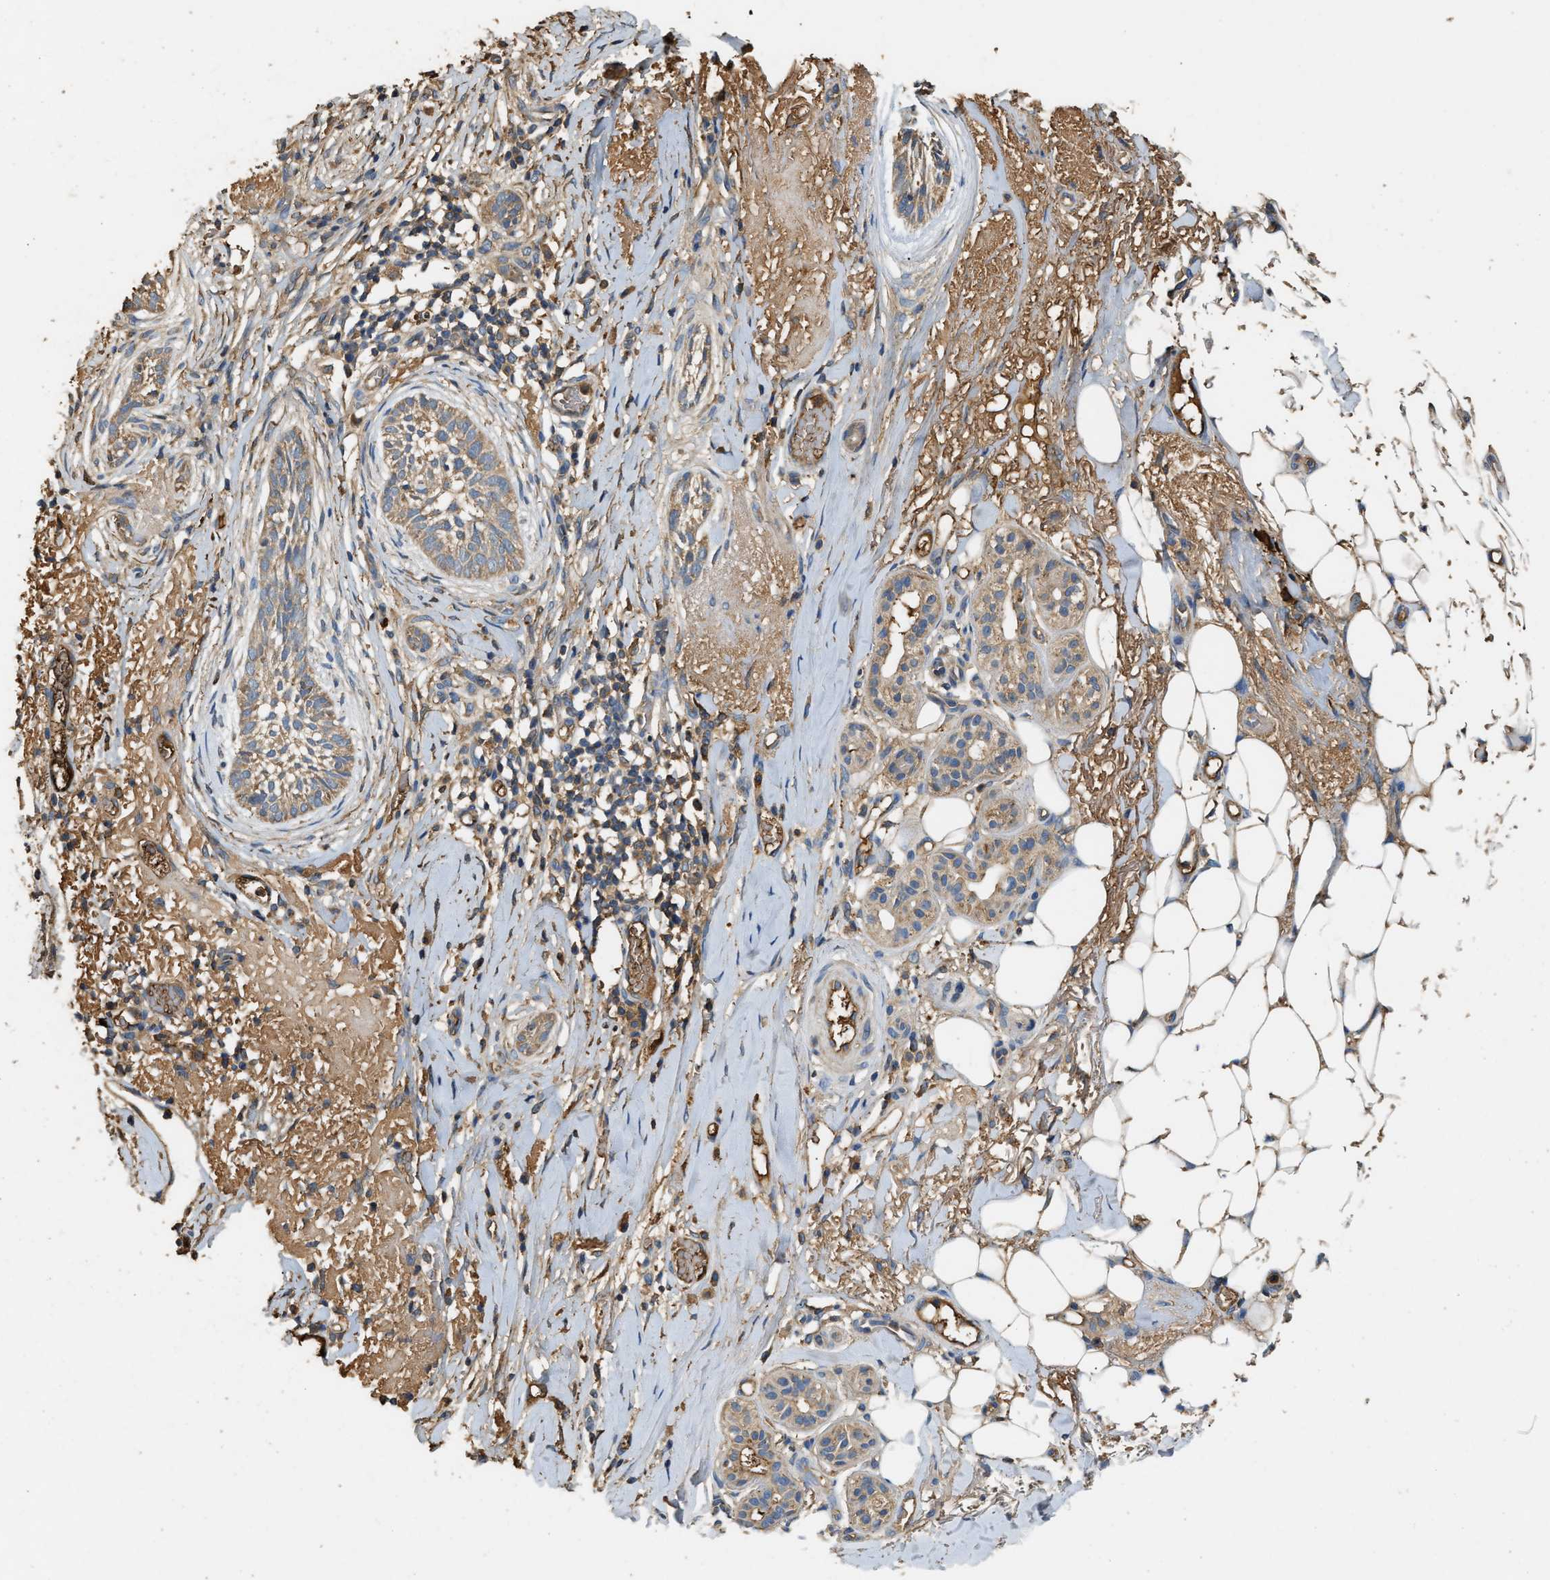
{"staining": {"intensity": "weak", "quantity": ">75%", "location": "cytoplasmic/membranous"}, "tissue": "skin cancer", "cell_type": "Tumor cells", "image_type": "cancer", "snomed": [{"axis": "morphology", "description": "Basal cell carcinoma"}, {"axis": "topography", "description": "Skin"}], "caption": "Basal cell carcinoma (skin) stained with IHC shows weak cytoplasmic/membranous staining in about >75% of tumor cells. The staining is performed using DAB (3,3'-diaminobenzidine) brown chromogen to label protein expression. The nuclei are counter-stained blue using hematoxylin.", "gene": "TMEM268", "patient": {"sex": "female", "age": 88}}